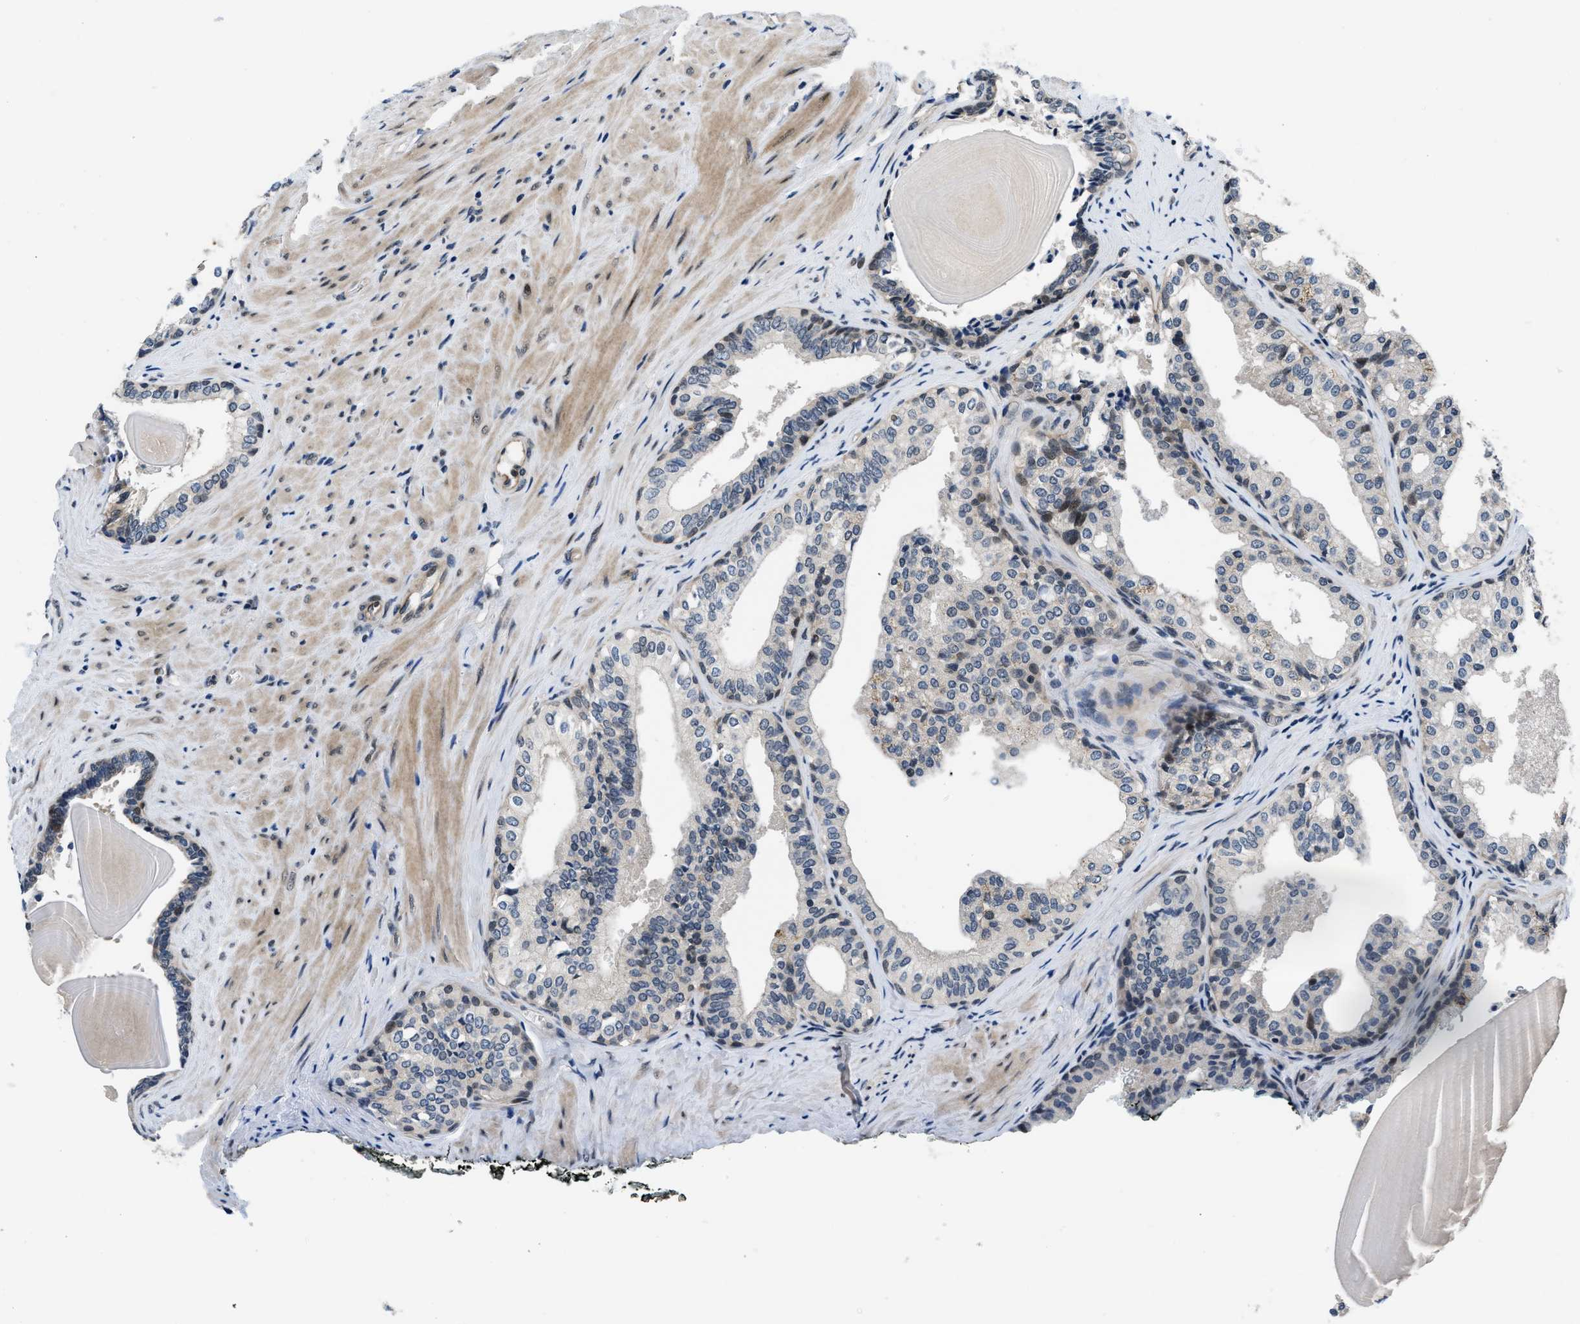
{"staining": {"intensity": "moderate", "quantity": "<25%", "location": "nuclear"}, "tissue": "prostate cancer", "cell_type": "Tumor cells", "image_type": "cancer", "snomed": [{"axis": "morphology", "description": "Adenocarcinoma, Low grade"}, {"axis": "topography", "description": "Prostate"}], "caption": "Human prostate low-grade adenocarcinoma stained with a brown dye demonstrates moderate nuclear positive positivity in approximately <25% of tumor cells.", "gene": "SETD5", "patient": {"sex": "male", "age": 60}}